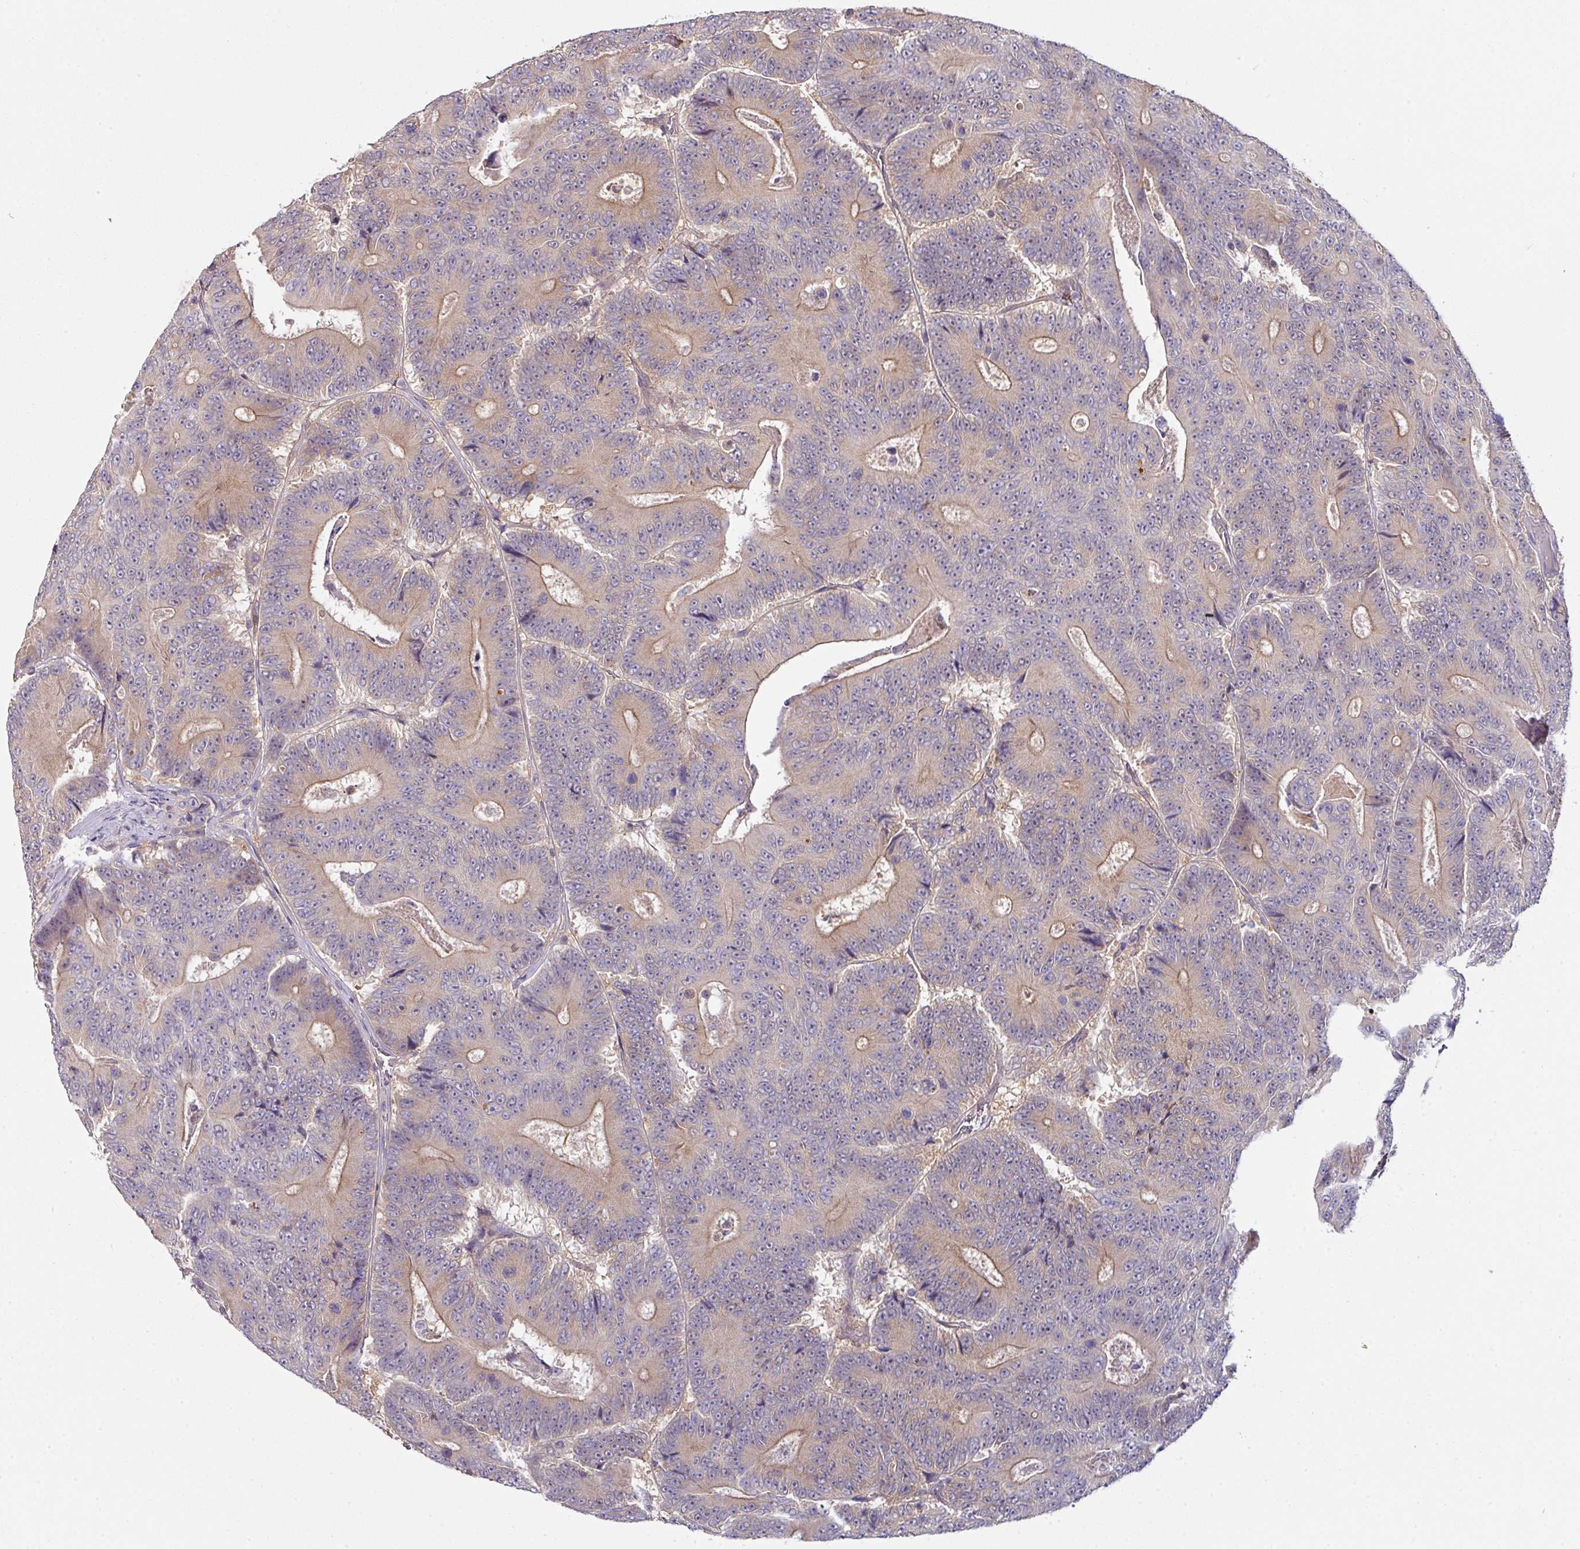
{"staining": {"intensity": "weak", "quantity": "25%-75%", "location": "cytoplasmic/membranous"}, "tissue": "colorectal cancer", "cell_type": "Tumor cells", "image_type": "cancer", "snomed": [{"axis": "morphology", "description": "Adenocarcinoma, NOS"}, {"axis": "topography", "description": "Colon"}], "caption": "This micrograph displays immunohistochemistry (IHC) staining of adenocarcinoma (colorectal), with low weak cytoplasmic/membranous staining in approximately 25%-75% of tumor cells.", "gene": "SLAMF6", "patient": {"sex": "male", "age": 83}}